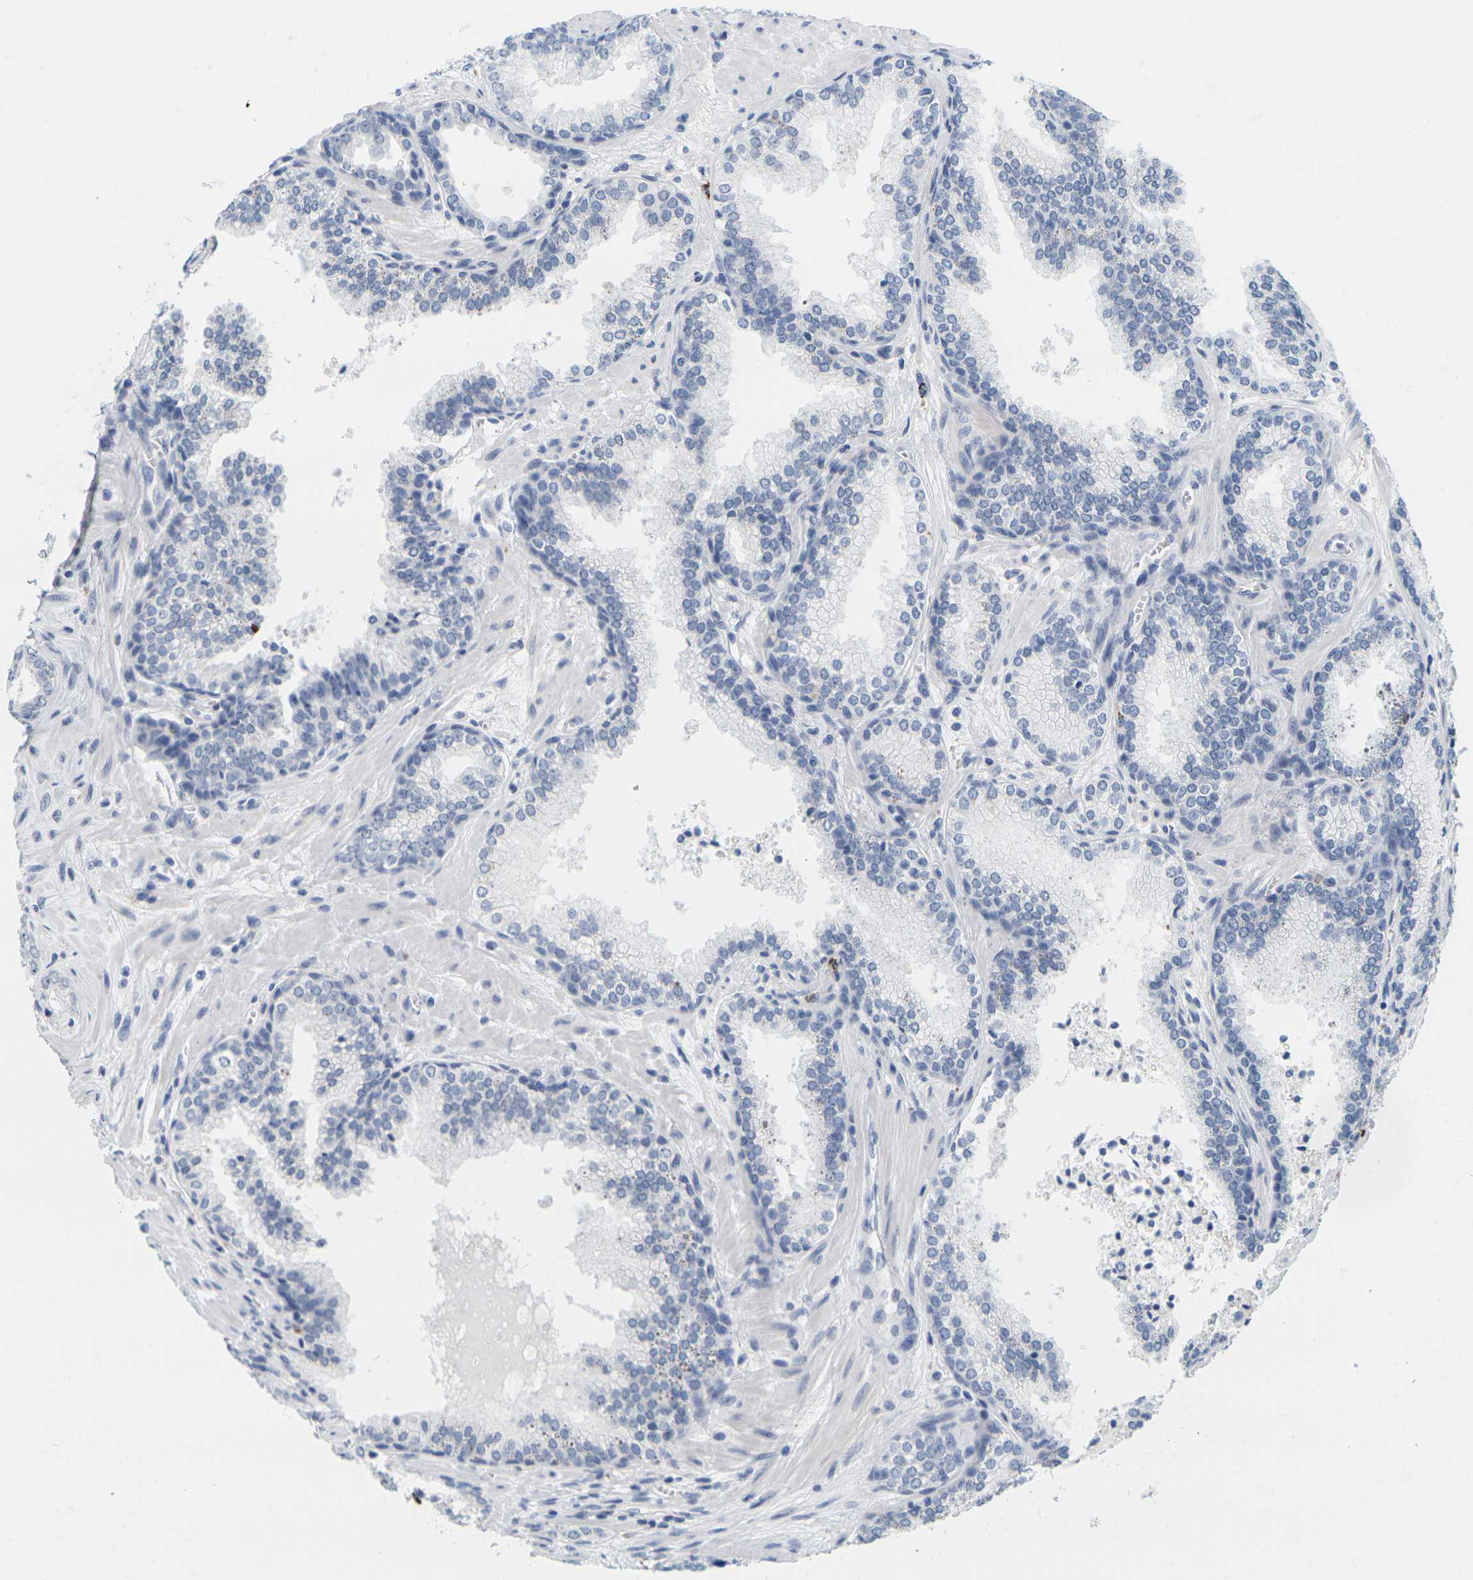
{"staining": {"intensity": "negative", "quantity": "none", "location": "none"}, "tissue": "prostate cancer", "cell_type": "Tumor cells", "image_type": "cancer", "snomed": [{"axis": "morphology", "description": "Adenocarcinoma, Low grade"}, {"axis": "topography", "description": "Prostate"}], "caption": "The image demonstrates no staining of tumor cells in prostate cancer (adenocarcinoma (low-grade)).", "gene": "HLA-DOB", "patient": {"sex": "male", "age": 60}}